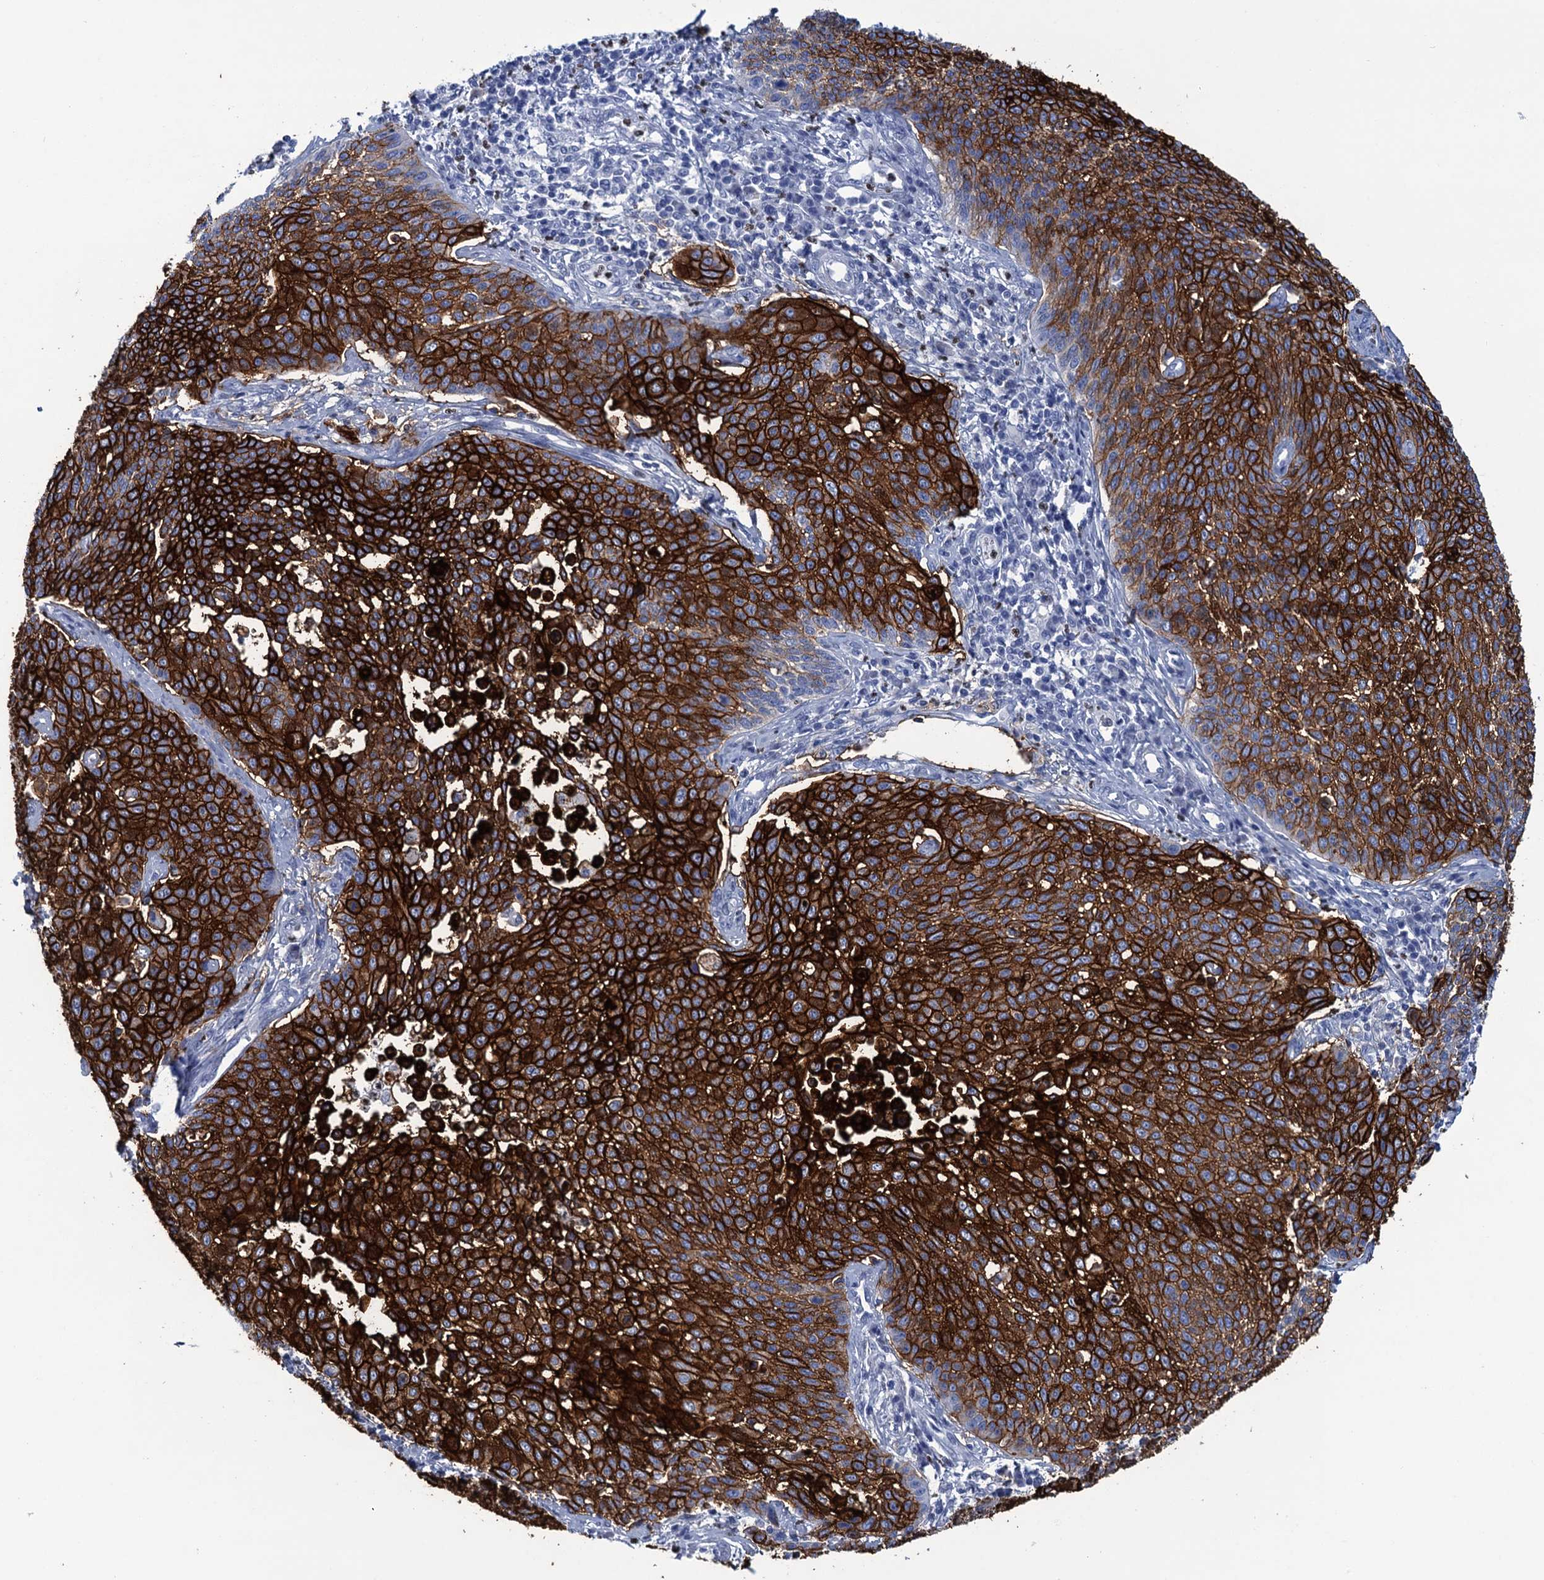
{"staining": {"intensity": "strong", "quantity": ">75%", "location": "cytoplasmic/membranous"}, "tissue": "cervical cancer", "cell_type": "Tumor cells", "image_type": "cancer", "snomed": [{"axis": "morphology", "description": "Squamous cell carcinoma, NOS"}, {"axis": "topography", "description": "Cervix"}], "caption": "A histopathology image of human cervical cancer stained for a protein shows strong cytoplasmic/membranous brown staining in tumor cells.", "gene": "RHCG", "patient": {"sex": "female", "age": 34}}